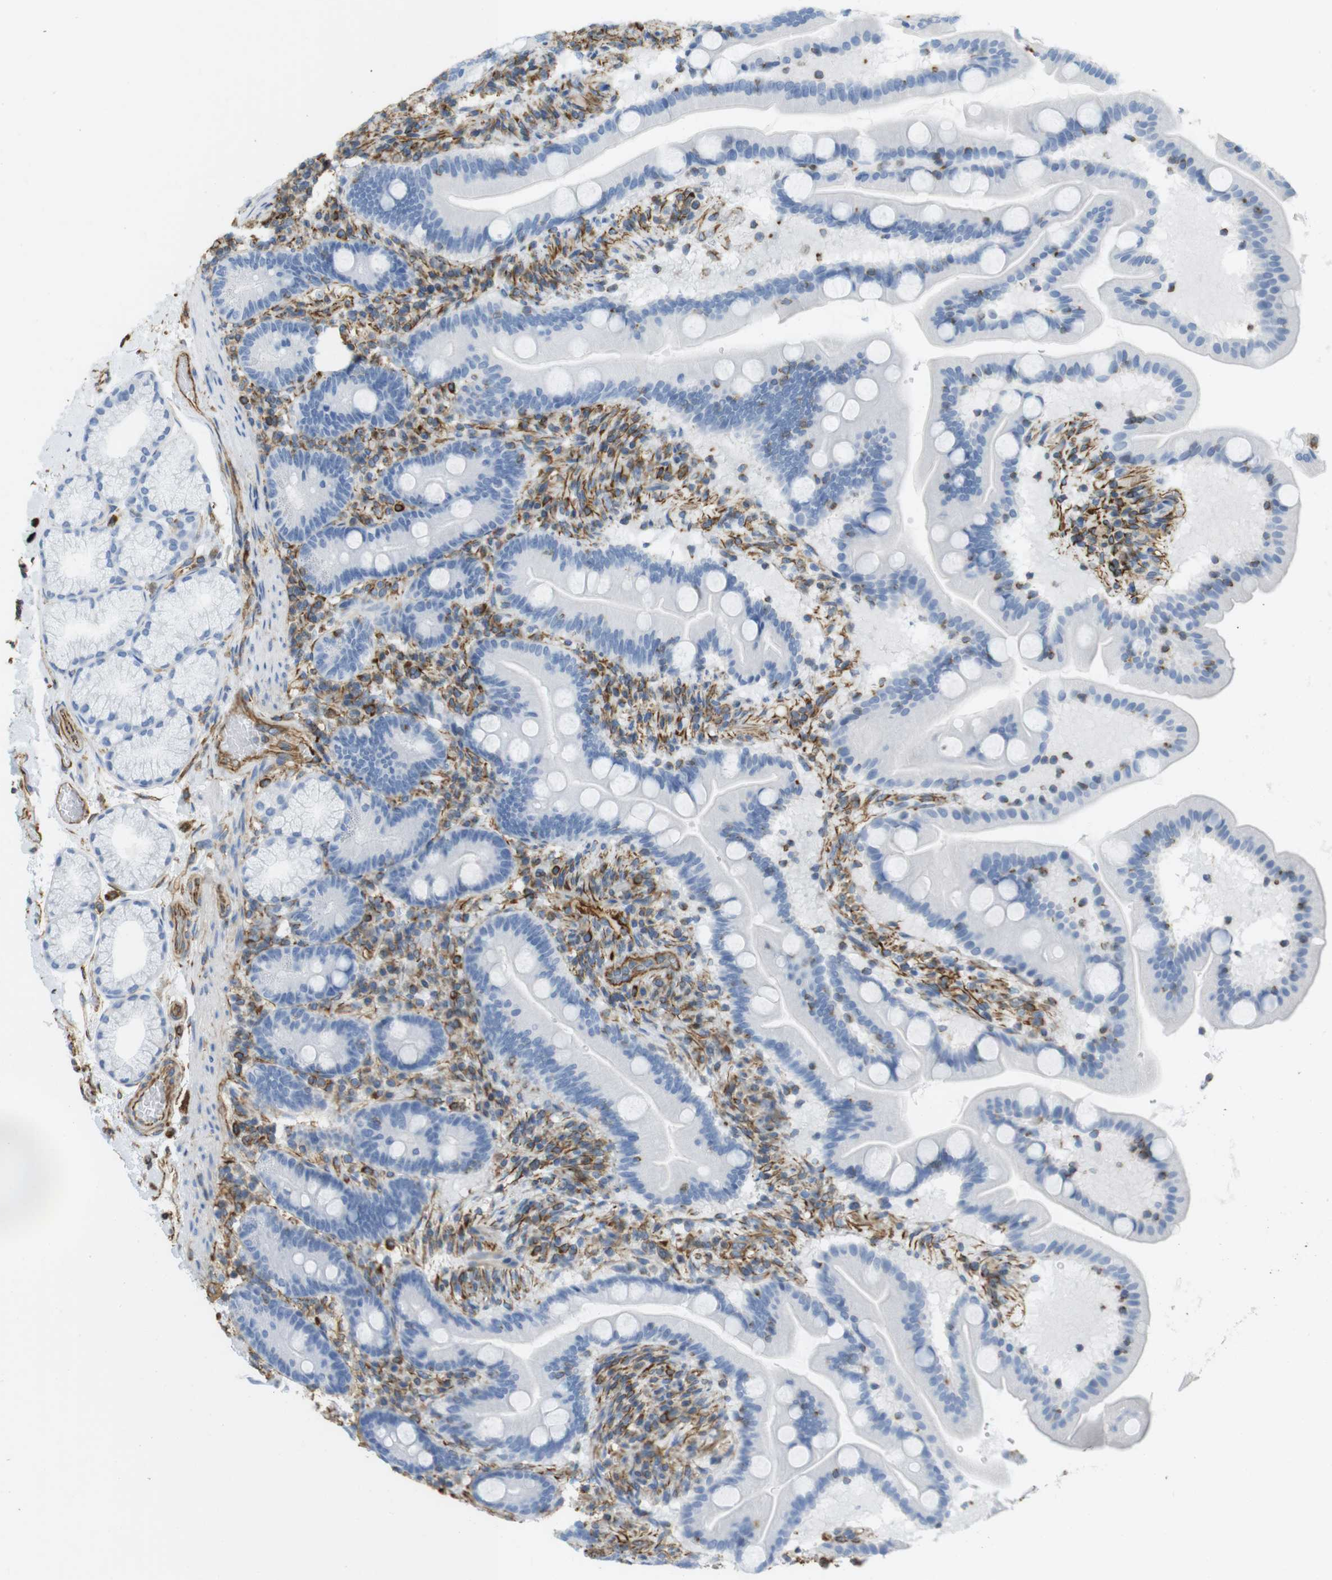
{"staining": {"intensity": "negative", "quantity": "none", "location": "none"}, "tissue": "duodenum", "cell_type": "Glandular cells", "image_type": "normal", "snomed": [{"axis": "morphology", "description": "Normal tissue, NOS"}, {"axis": "topography", "description": "Duodenum"}], "caption": "This is an IHC photomicrograph of normal human duodenum. There is no staining in glandular cells.", "gene": "MS4A10", "patient": {"sex": "male", "age": 54}}